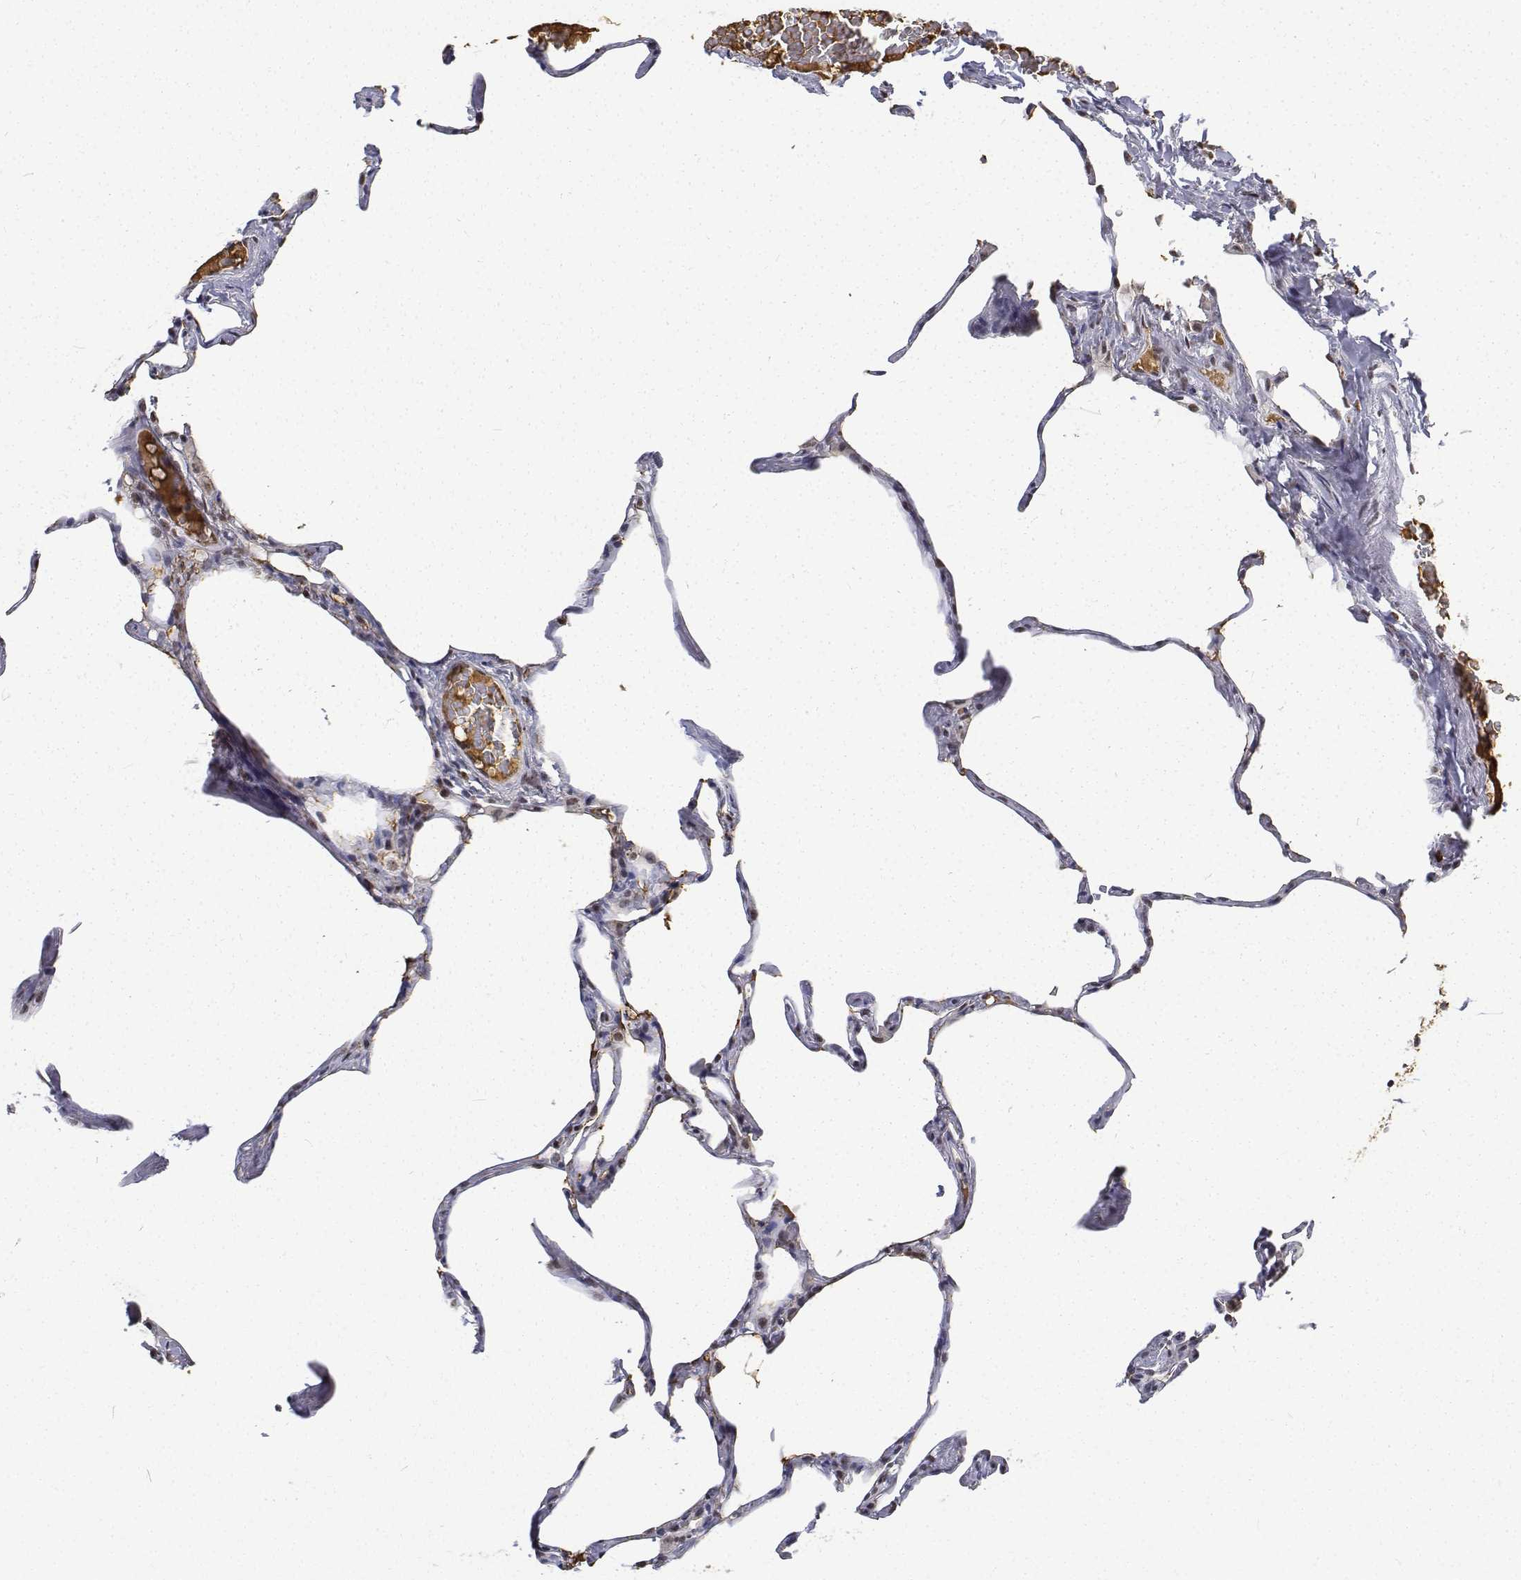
{"staining": {"intensity": "negative", "quantity": "none", "location": "none"}, "tissue": "lung", "cell_type": "Alveolar cells", "image_type": "normal", "snomed": [{"axis": "morphology", "description": "Normal tissue, NOS"}, {"axis": "topography", "description": "Lung"}], "caption": "This is a micrograph of immunohistochemistry staining of unremarkable lung, which shows no positivity in alveolar cells. Brightfield microscopy of immunohistochemistry (IHC) stained with DAB (brown) and hematoxylin (blue), captured at high magnification.", "gene": "ATRX", "patient": {"sex": "male", "age": 65}}